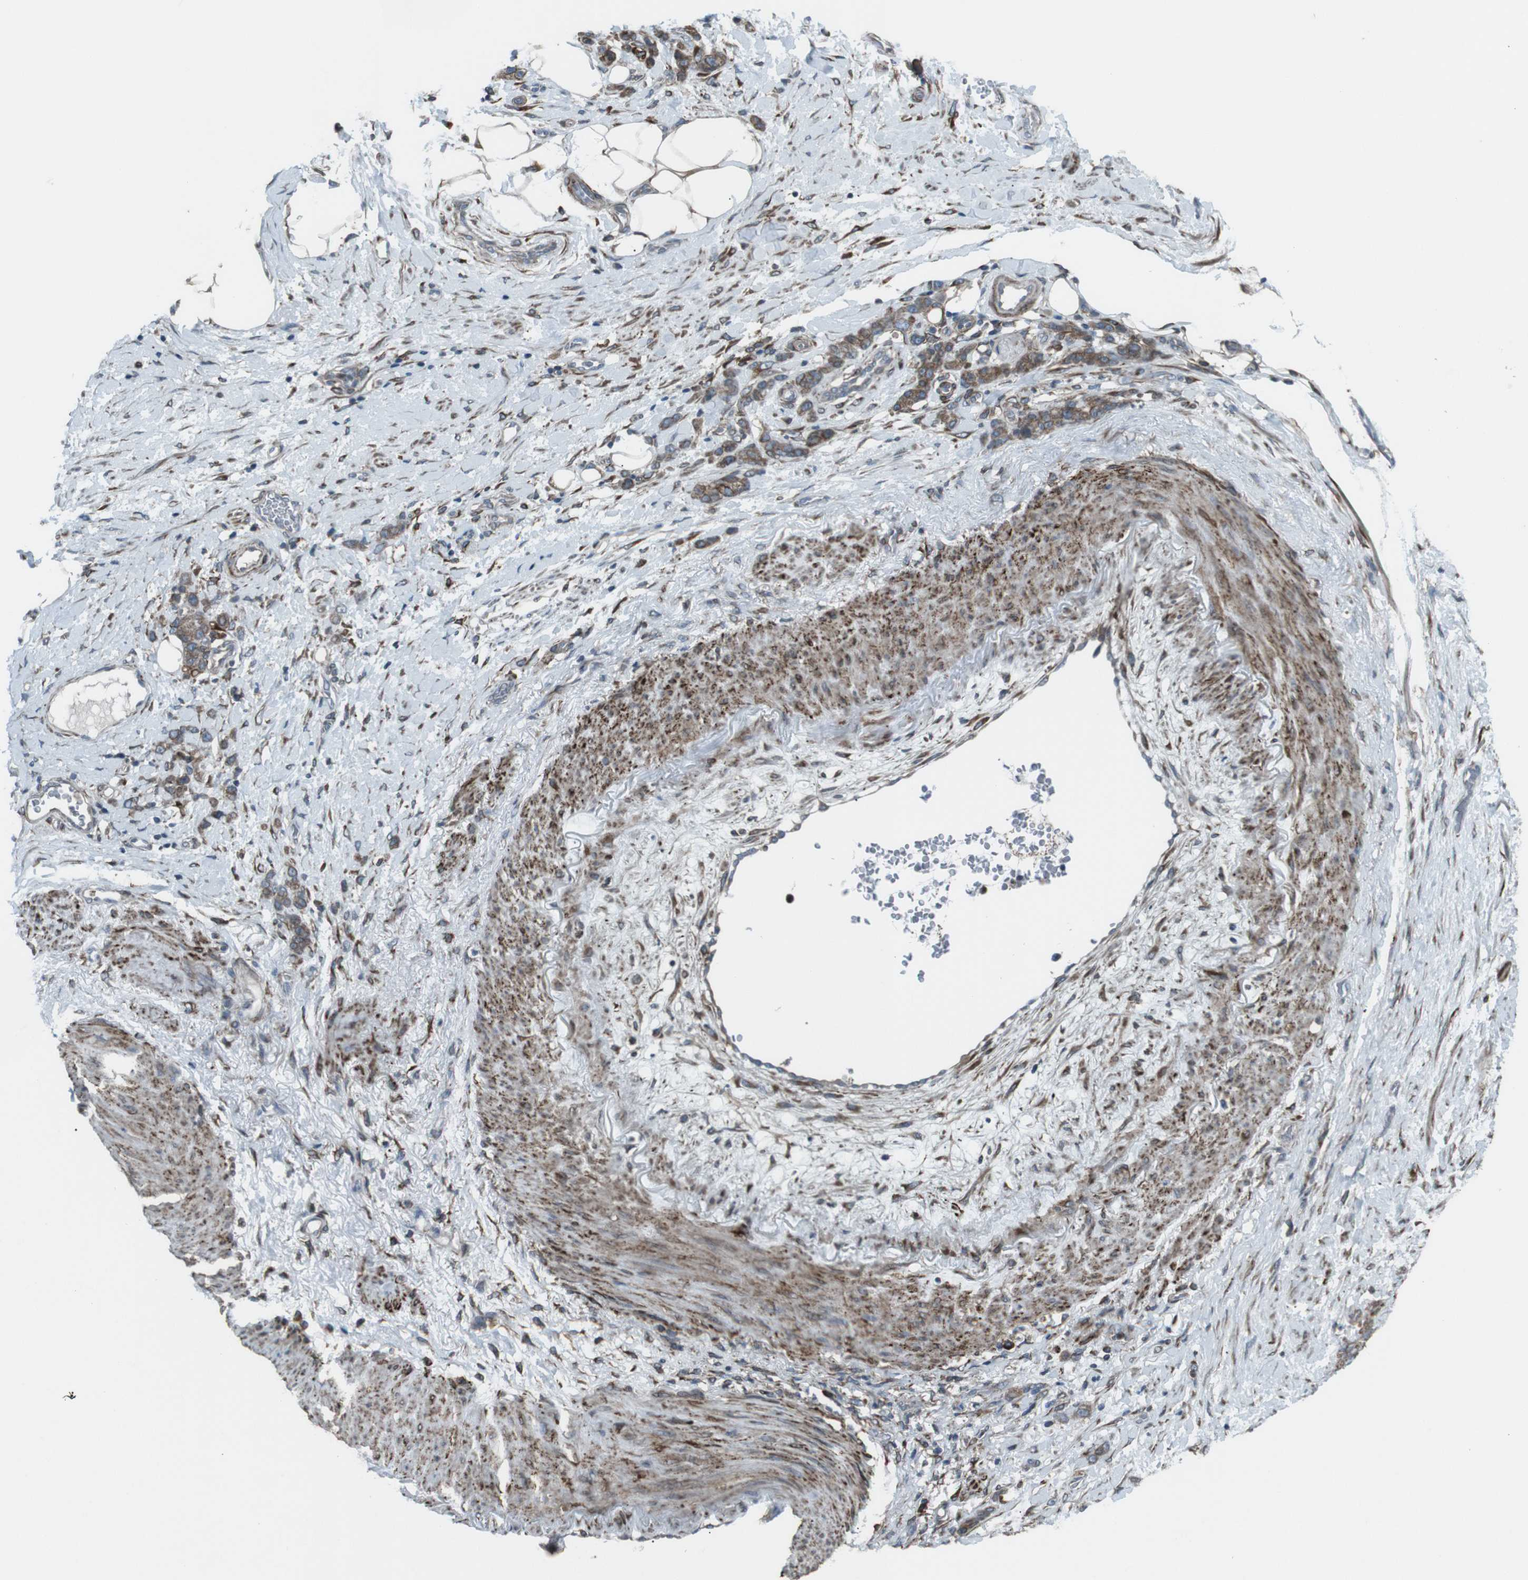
{"staining": {"intensity": "moderate", "quantity": ">75%", "location": "cytoplasmic/membranous"}, "tissue": "stomach cancer", "cell_type": "Tumor cells", "image_type": "cancer", "snomed": [{"axis": "morphology", "description": "Adenocarcinoma, NOS"}, {"axis": "topography", "description": "Stomach"}], "caption": "Stomach adenocarcinoma stained with immunohistochemistry (IHC) reveals moderate cytoplasmic/membranous expression in approximately >75% of tumor cells.", "gene": "LNPK", "patient": {"sex": "male", "age": 82}}